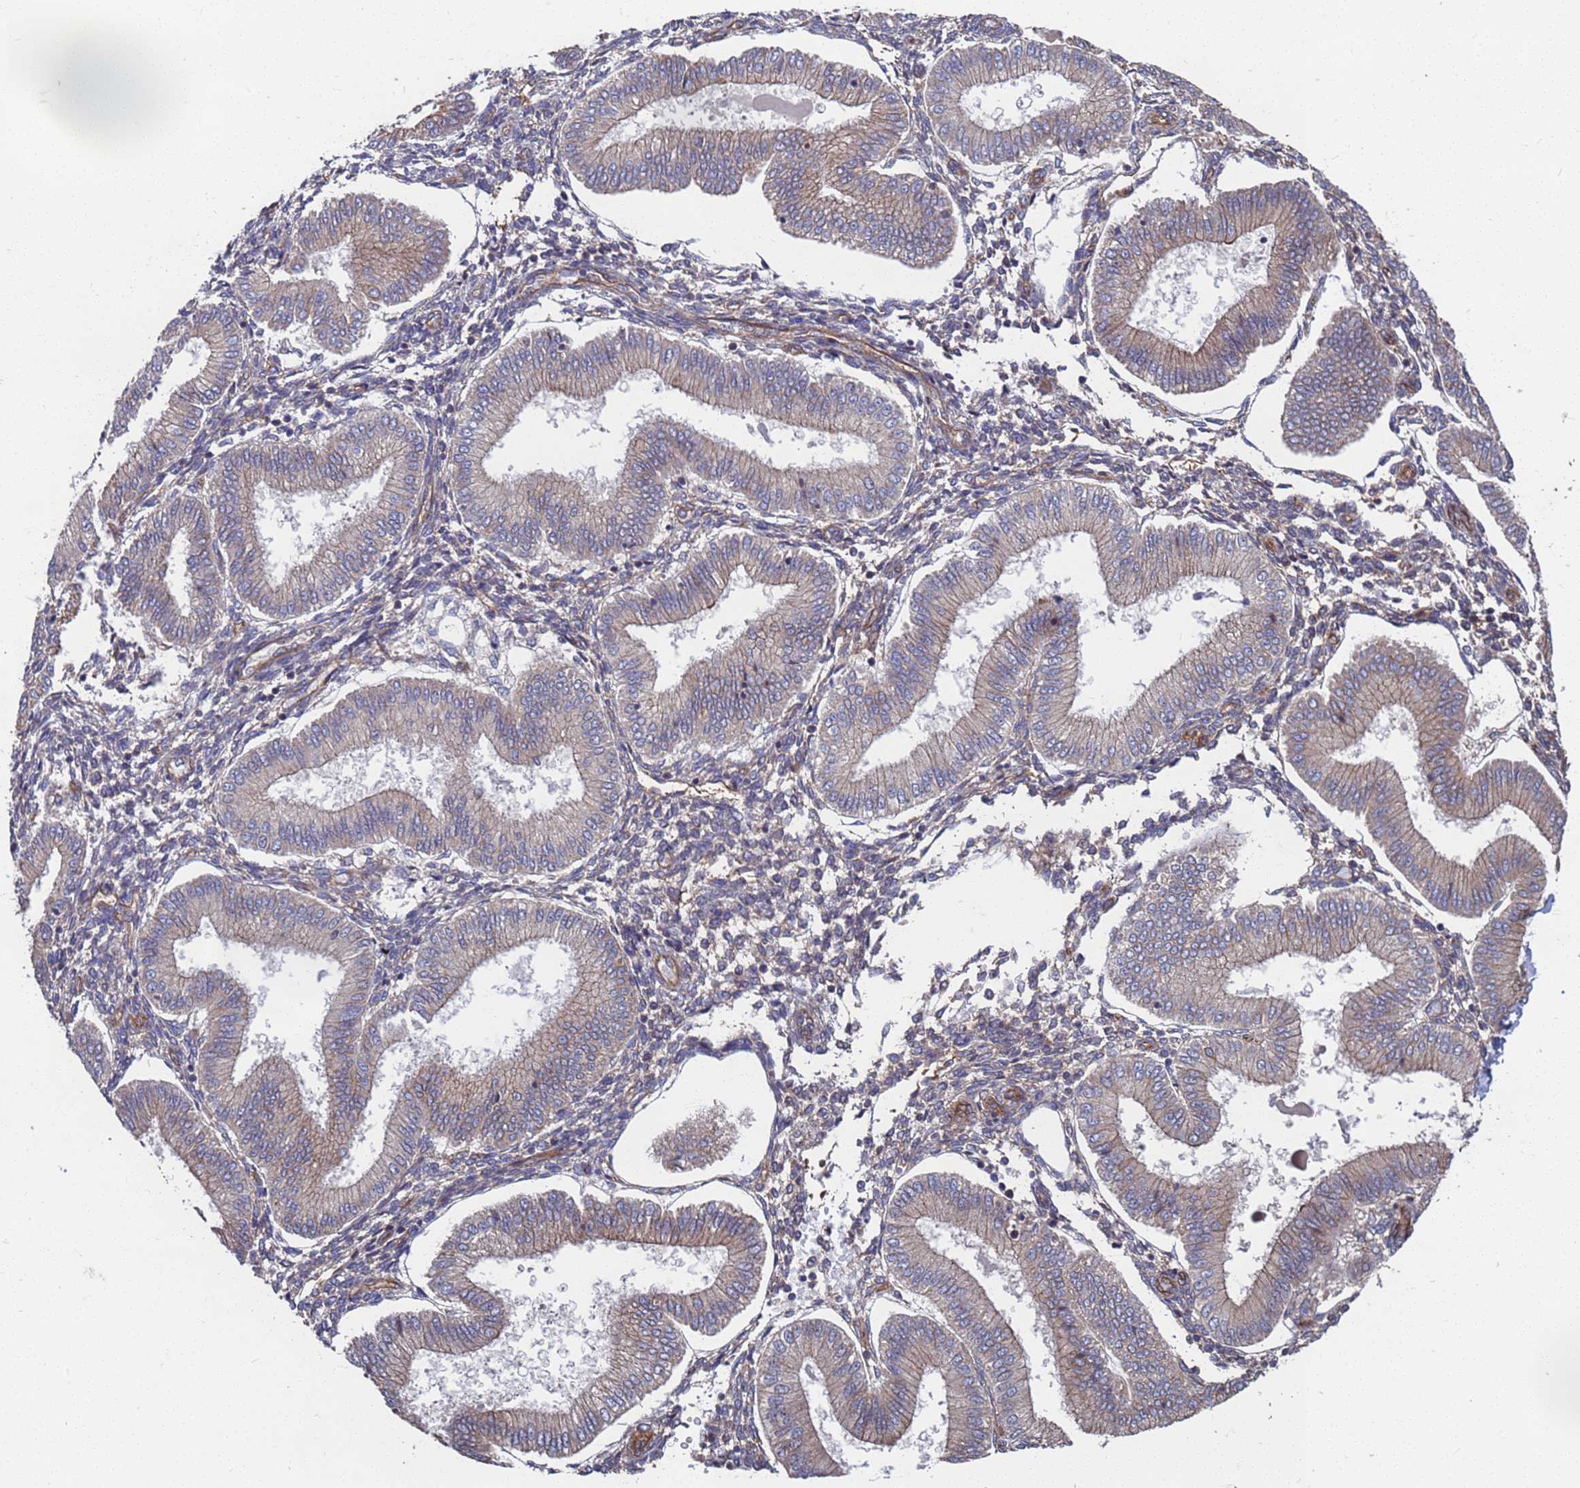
{"staining": {"intensity": "negative", "quantity": "none", "location": "none"}, "tissue": "endometrium", "cell_type": "Cells in endometrial stroma", "image_type": "normal", "snomed": [{"axis": "morphology", "description": "Normal tissue, NOS"}, {"axis": "topography", "description": "Endometrium"}], "caption": "Protein analysis of benign endometrium displays no significant positivity in cells in endometrial stroma.", "gene": "NDUFAF6", "patient": {"sex": "female", "age": 39}}